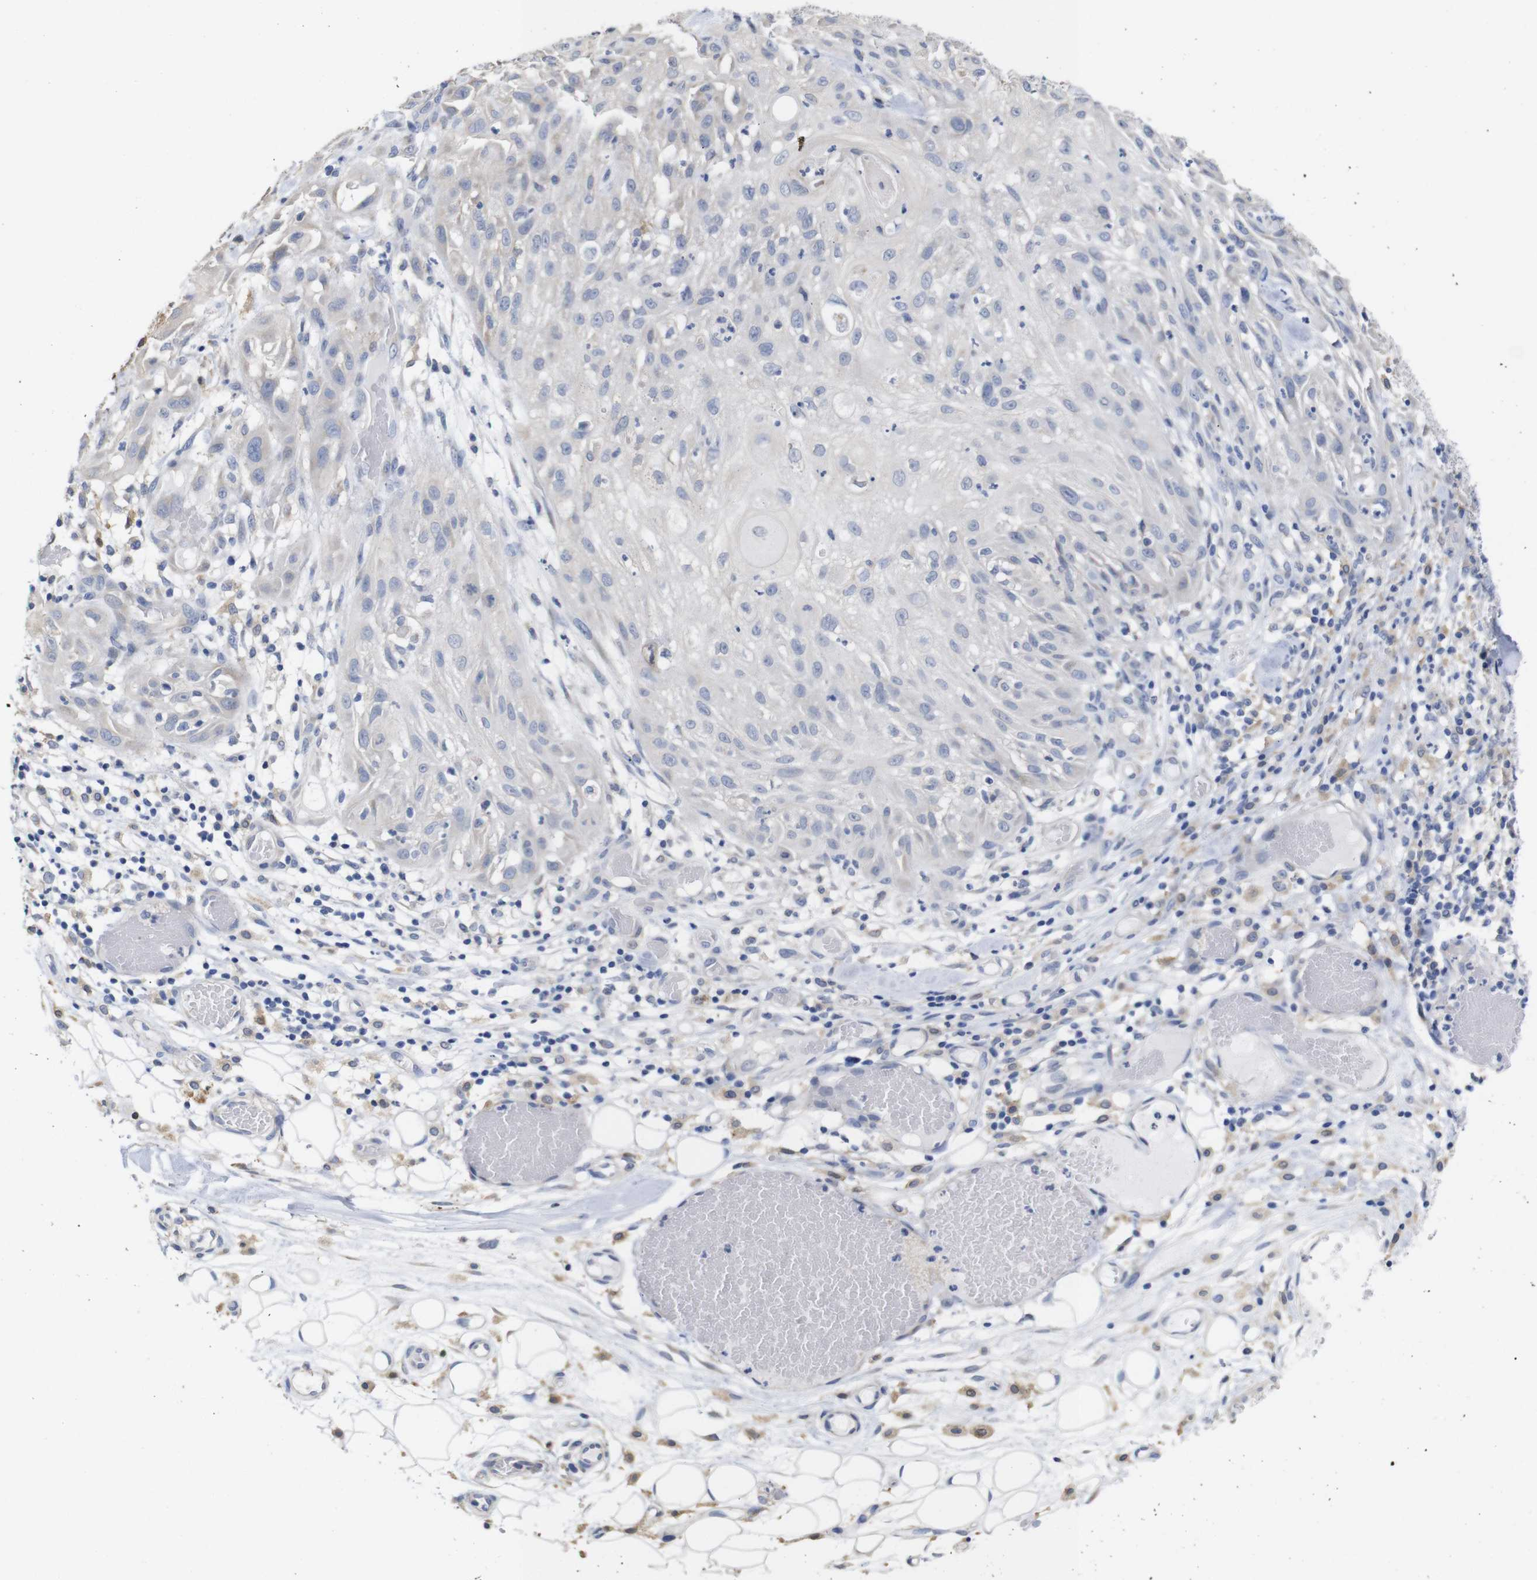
{"staining": {"intensity": "negative", "quantity": "none", "location": "none"}, "tissue": "skin cancer", "cell_type": "Tumor cells", "image_type": "cancer", "snomed": [{"axis": "morphology", "description": "Squamous cell carcinoma, NOS"}, {"axis": "topography", "description": "Skin"}], "caption": "Protein analysis of skin squamous cell carcinoma shows no significant expression in tumor cells.", "gene": "TCEAL9", "patient": {"sex": "male", "age": 75}}